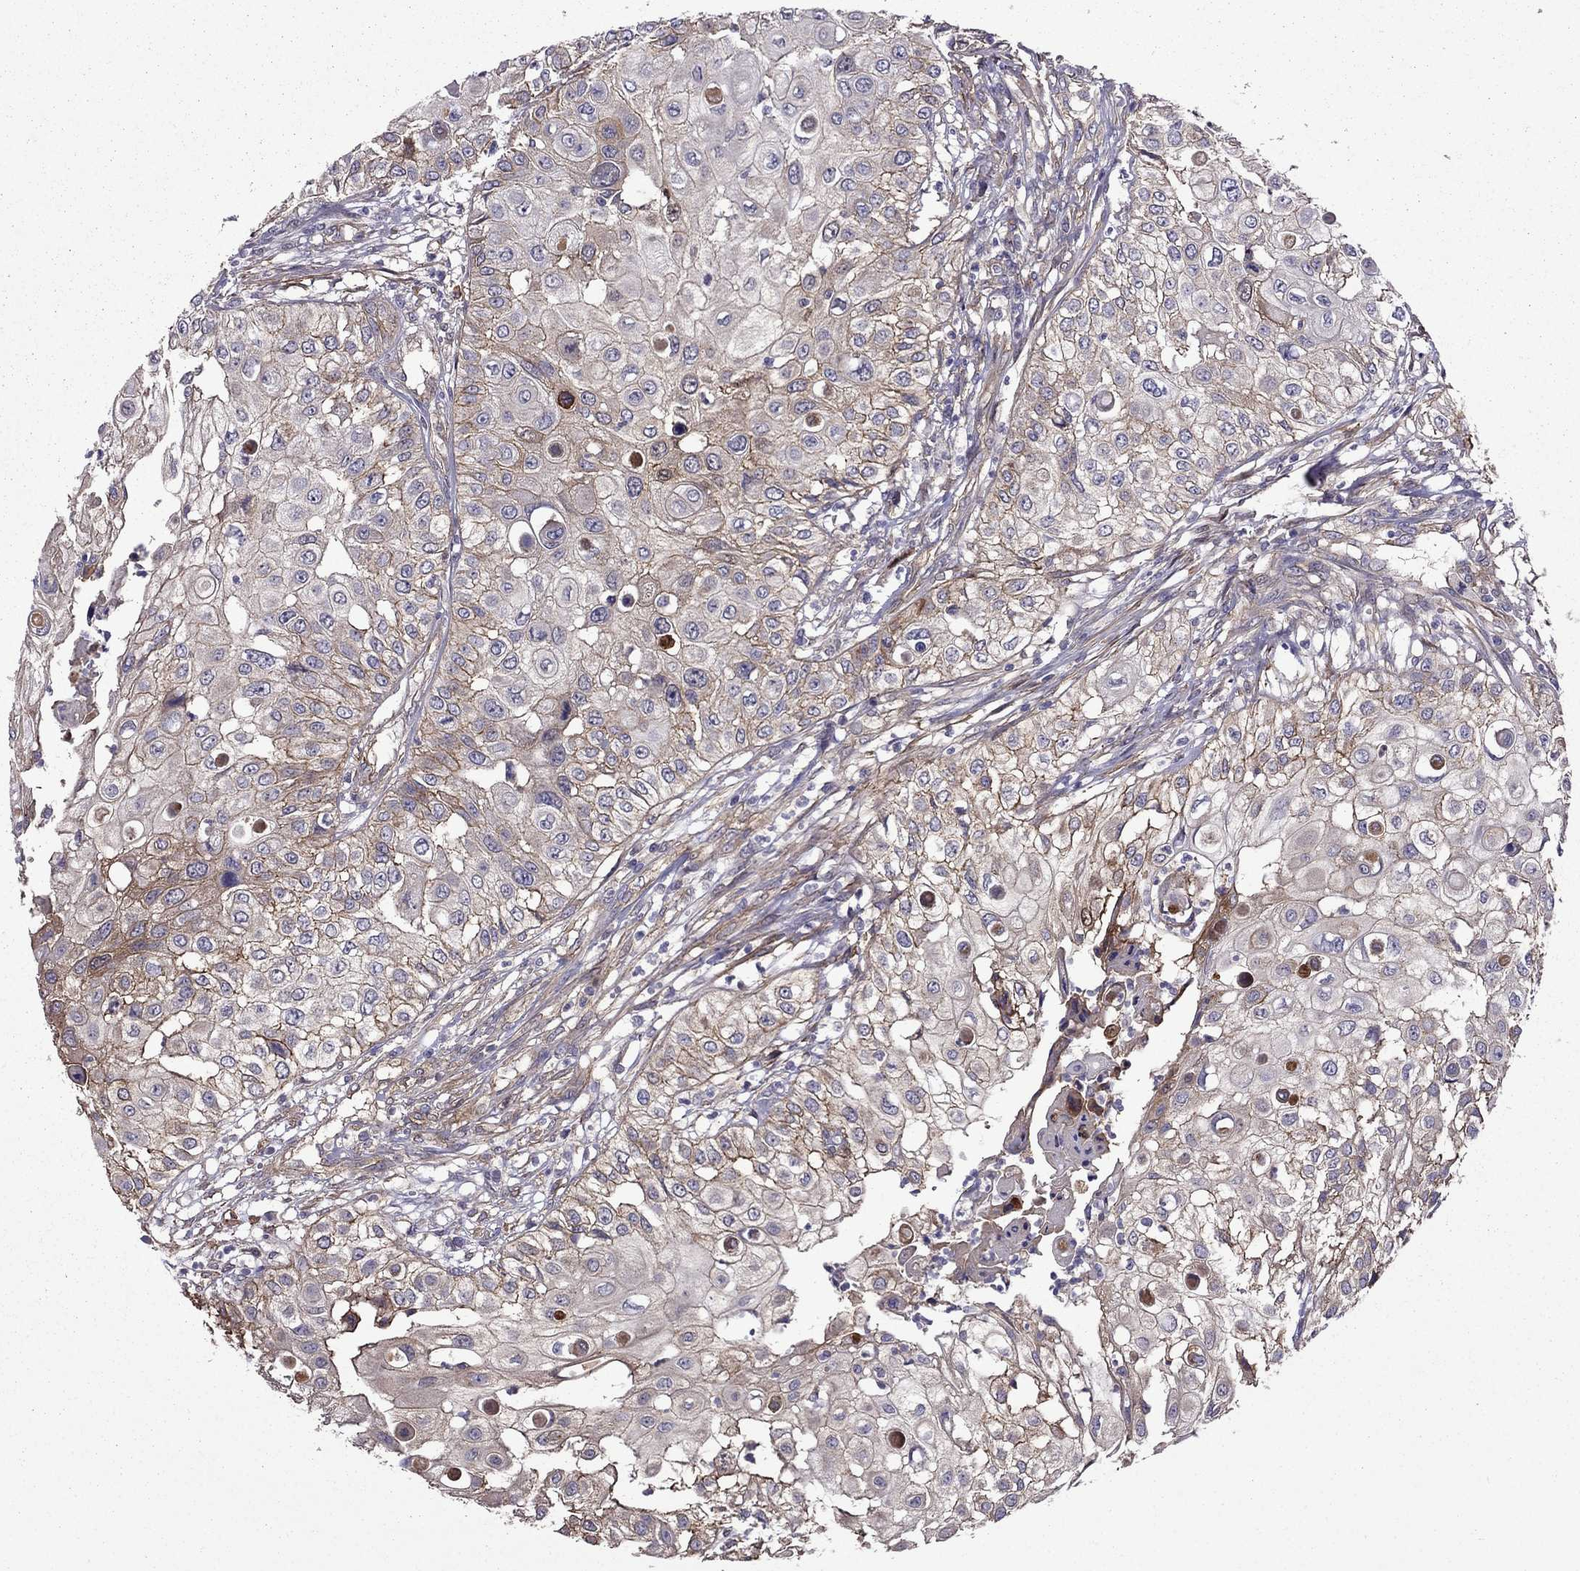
{"staining": {"intensity": "moderate", "quantity": "25%-75%", "location": "cytoplasmic/membranous"}, "tissue": "urothelial cancer", "cell_type": "Tumor cells", "image_type": "cancer", "snomed": [{"axis": "morphology", "description": "Urothelial carcinoma, High grade"}, {"axis": "topography", "description": "Urinary bladder"}], "caption": "A brown stain shows moderate cytoplasmic/membranous staining of a protein in high-grade urothelial carcinoma tumor cells. The protein of interest is shown in brown color, while the nuclei are stained blue.", "gene": "ITGB1", "patient": {"sex": "female", "age": 79}}